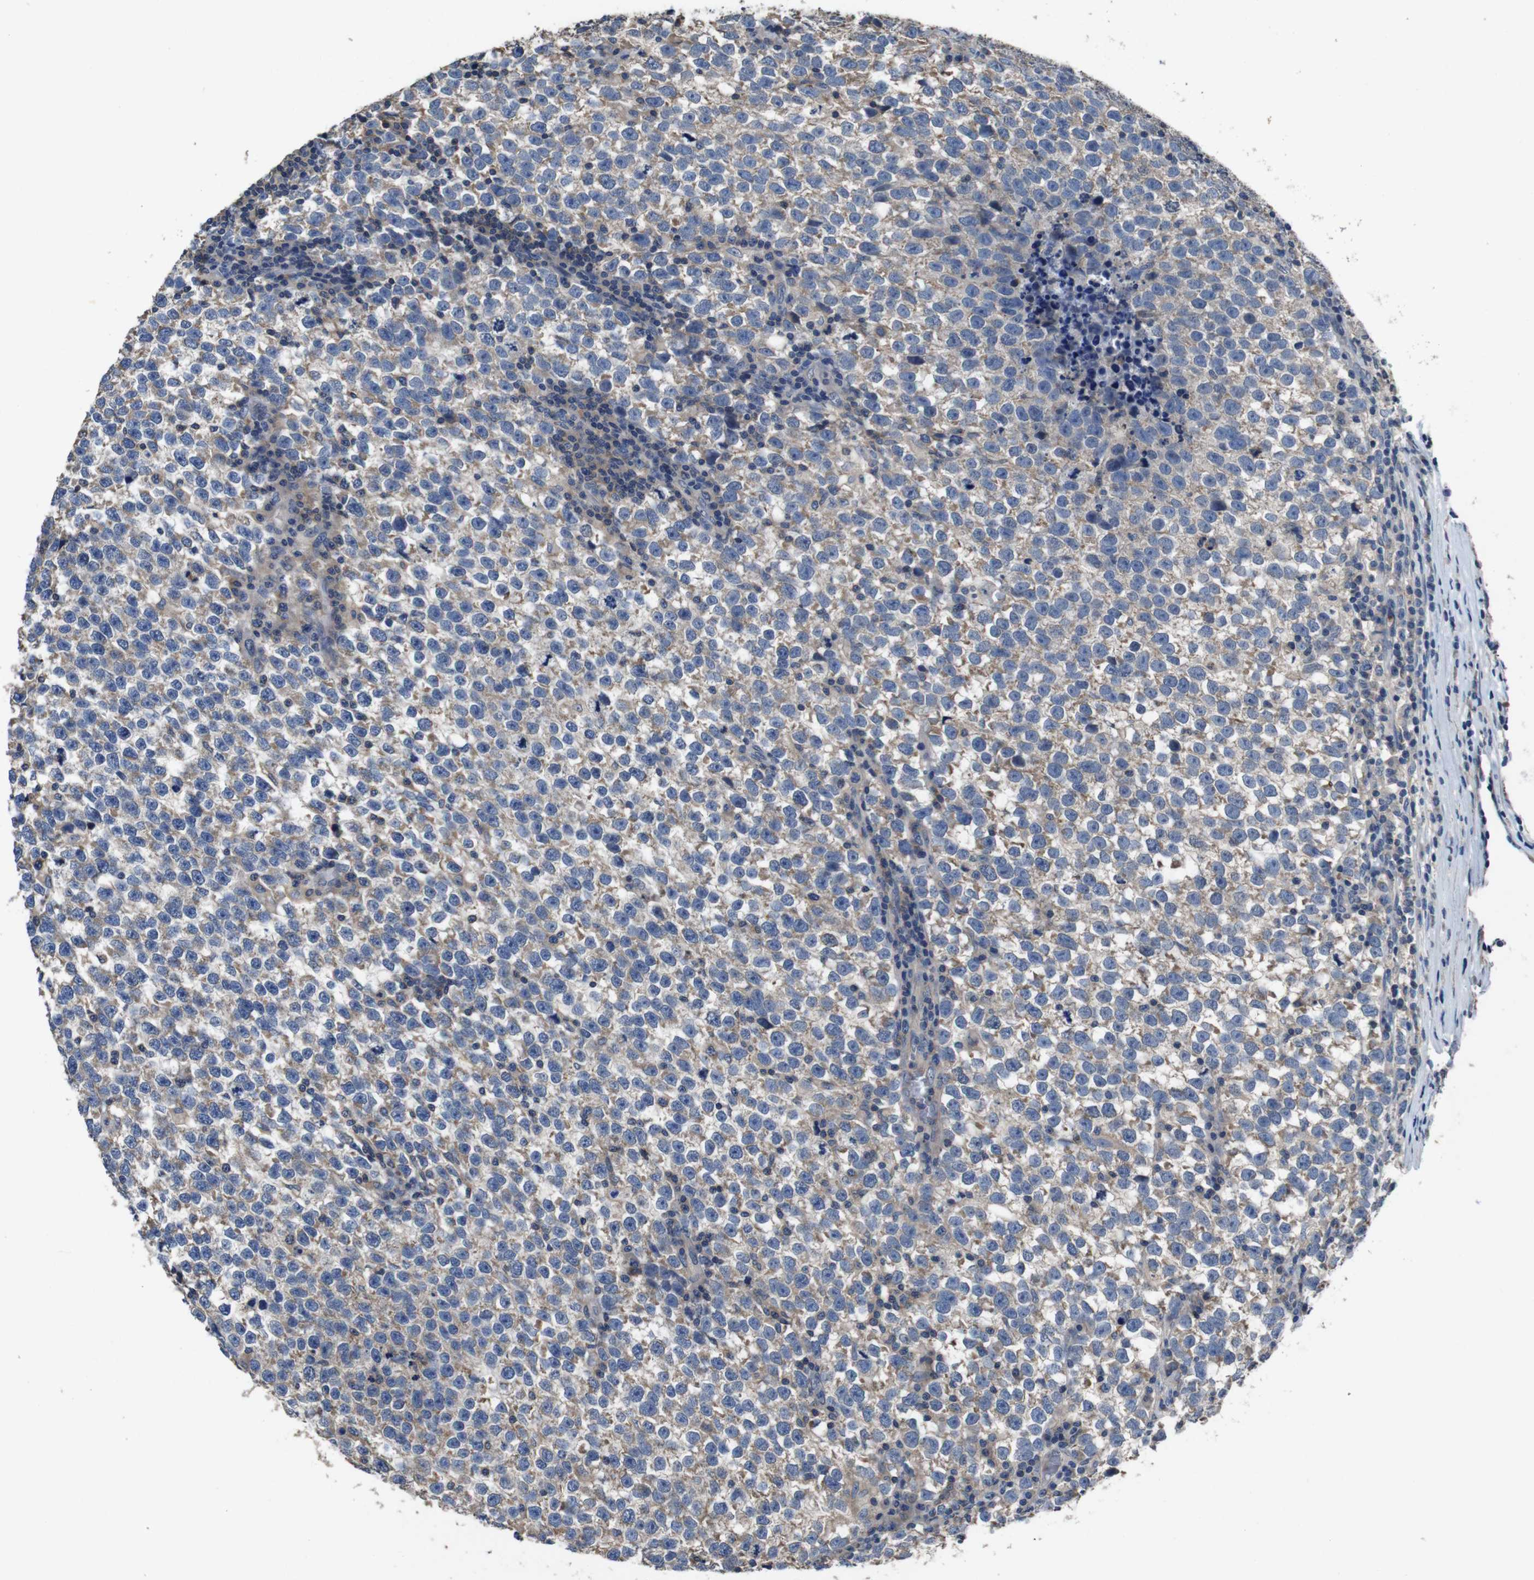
{"staining": {"intensity": "weak", "quantity": ">75%", "location": "cytoplasmic/membranous"}, "tissue": "testis cancer", "cell_type": "Tumor cells", "image_type": "cancer", "snomed": [{"axis": "morphology", "description": "Normal tissue, NOS"}, {"axis": "morphology", "description": "Seminoma, NOS"}, {"axis": "topography", "description": "Testis"}], "caption": "Testis cancer was stained to show a protein in brown. There is low levels of weak cytoplasmic/membranous expression in approximately >75% of tumor cells. (Stains: DAB (3,3'-diaminobenzidine) in brown, nuclei in blue, Microscopy: brightfield microscopy at high magnification).", "gene": "GLIPR1", "patient": {"sex": "male", "age": 43}}